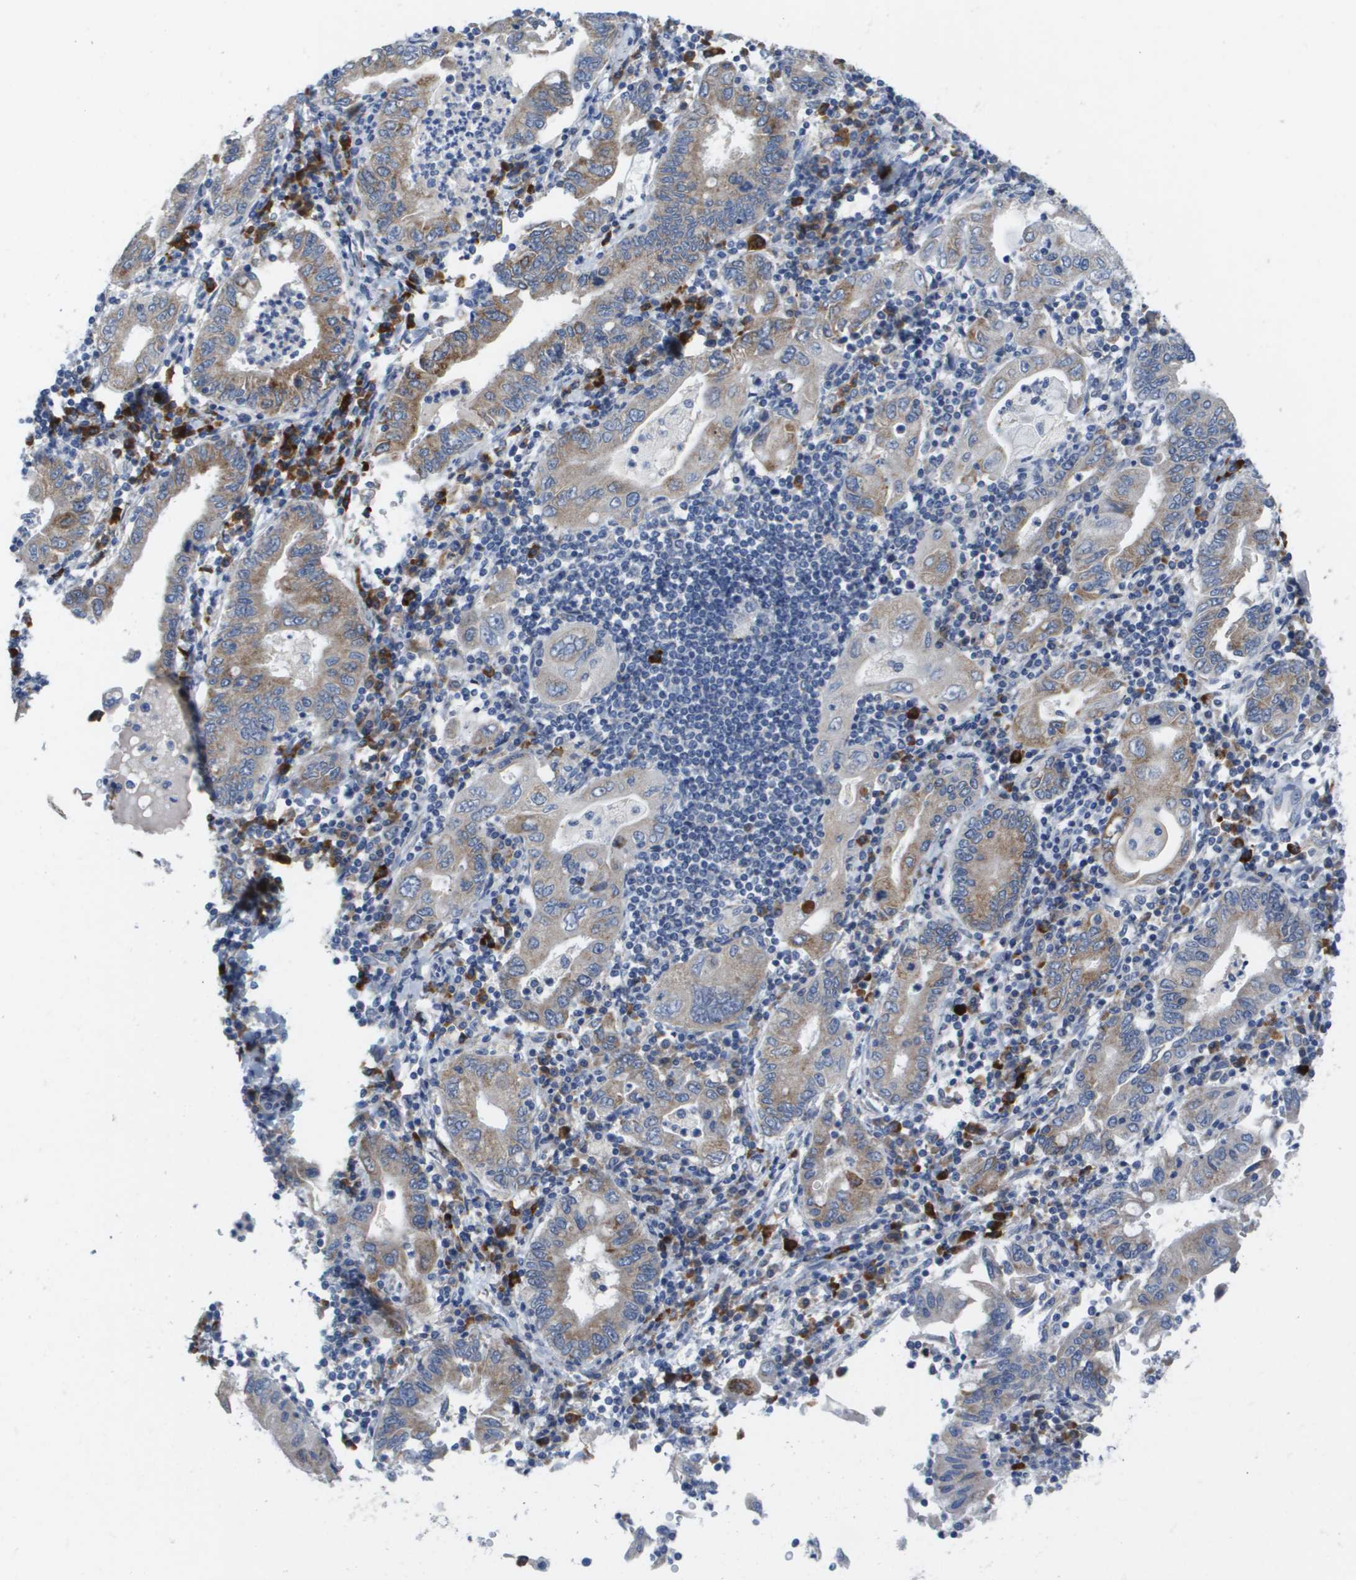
{"staining": {"intensity": "moderate", "quantity": ">75%", "location": "cytoplasmic/membranous"}, "tissue": "stomach cancer", "cell_type": "Tumor cells", "image_type": "cancer", "snomed": [{"axis": "morphology", "description": "Normal tissue, NOS"}, {"axis": "morphology", "description": "Adenocarcinoma, NOS"}, {"axis": "topography", "description": "Esophagus"}, {"axis": "topography", "description": "Stomach, upper"}, {"axis": "topography", "description": "Peripheral nerve tissue"}], "caption": "Immunohistochemical staining of stomach cancer (adenocarcinoma) displays medium levels of moderate cytoplasmic/membranous protein positivity in approximately >75% of tumor cells.", "gene": "CD3G", "patient": {"sex": "male", "age": 62}}